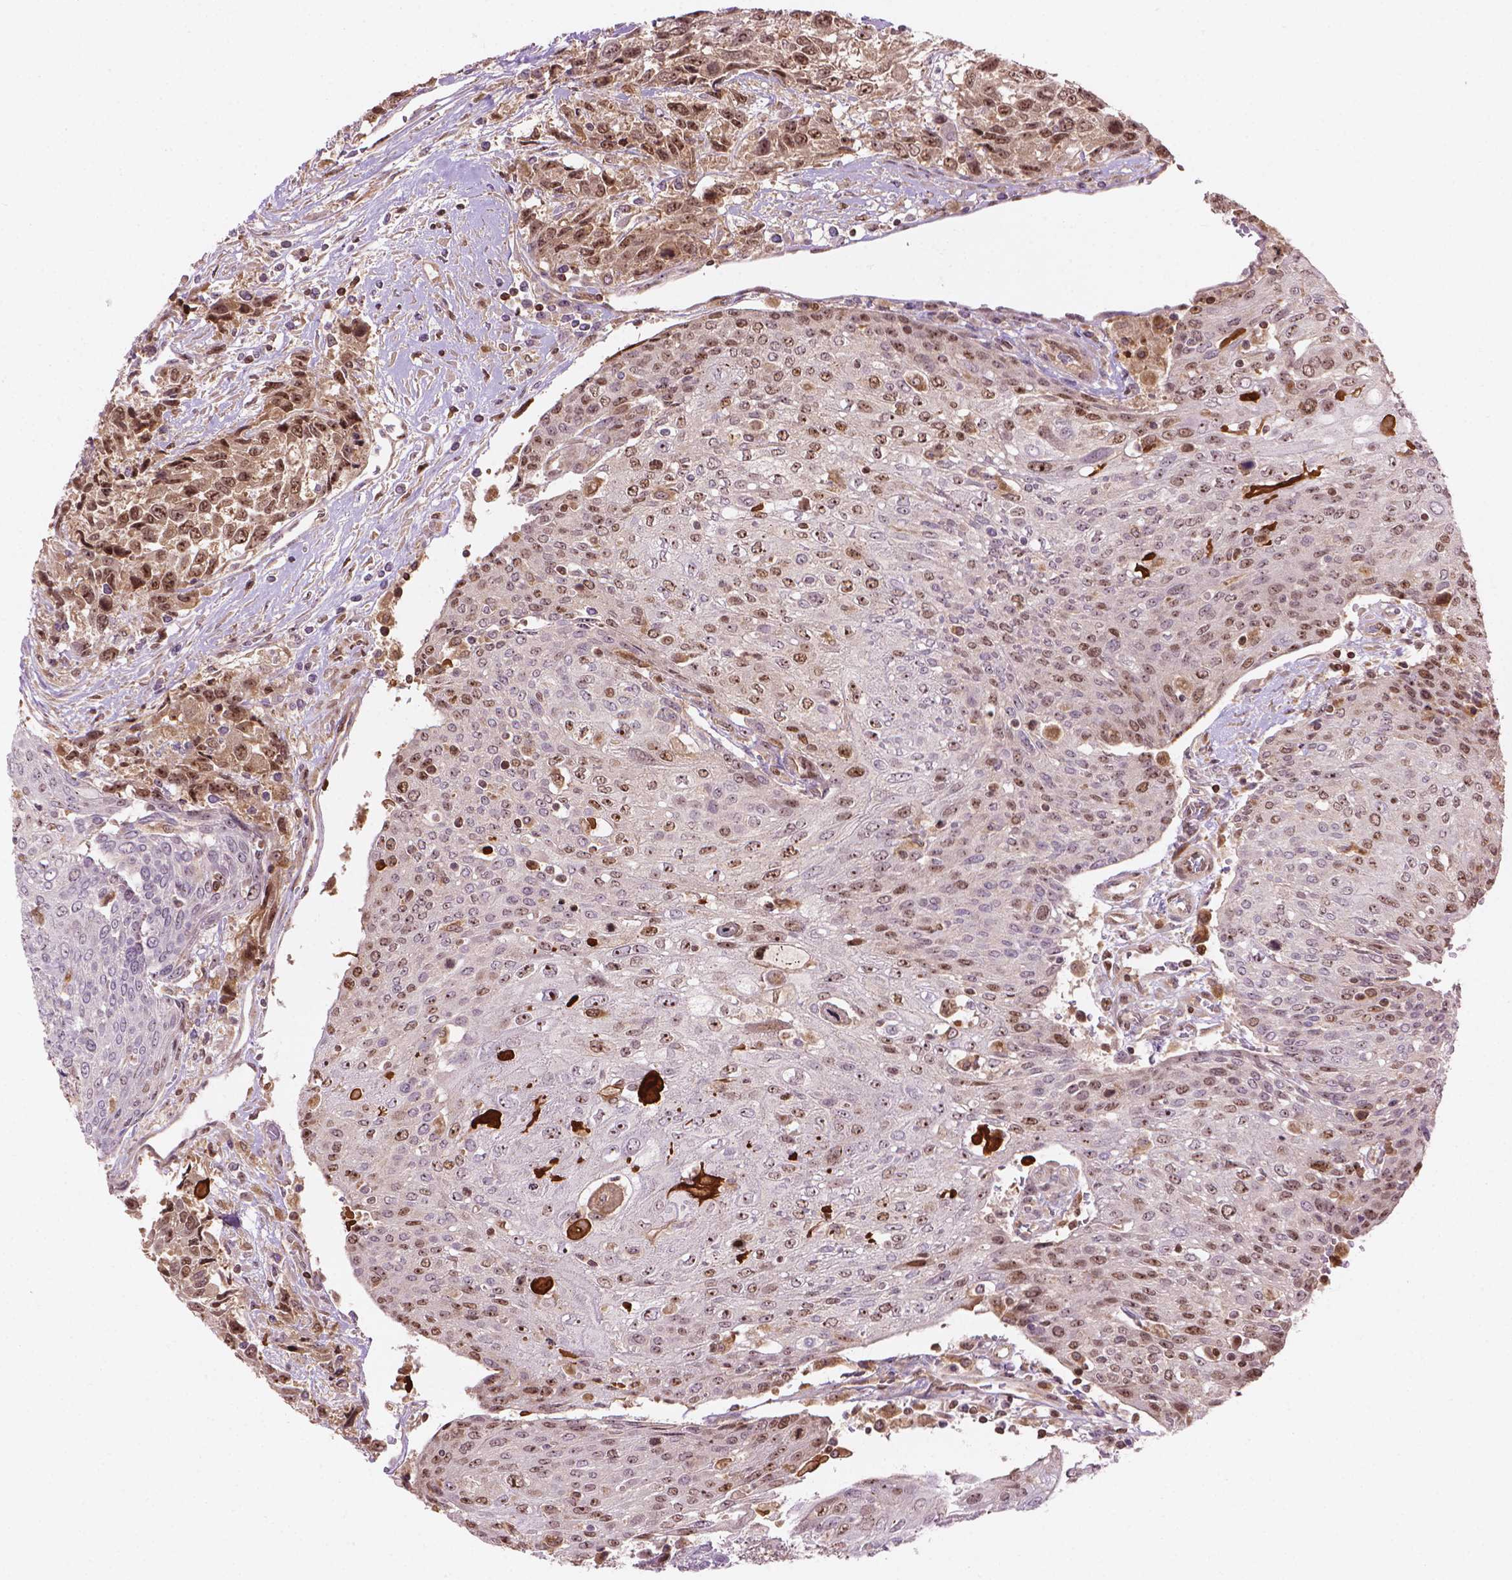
{"staining": {"intensity": "moderate", "quantity": ">75%", "location": "nuclear"}, "tissue": "urothelial cancer", "cell_type": "Tumor cells", "image_type": "cancer", "snomed": [{"axis": "morphology", "description": "Urothelial carcinoma, High grade"}, {"axis": "topography", "description": "Urinary bladder"}], "caption": "Immunohistochemical staining of human urothelial cancer demonstrates medium levels of moderate nuclear protein staining in about >75% of tumor cells.", "gene": "SMC2", "patient": {"sex": "female", "age": 70}}